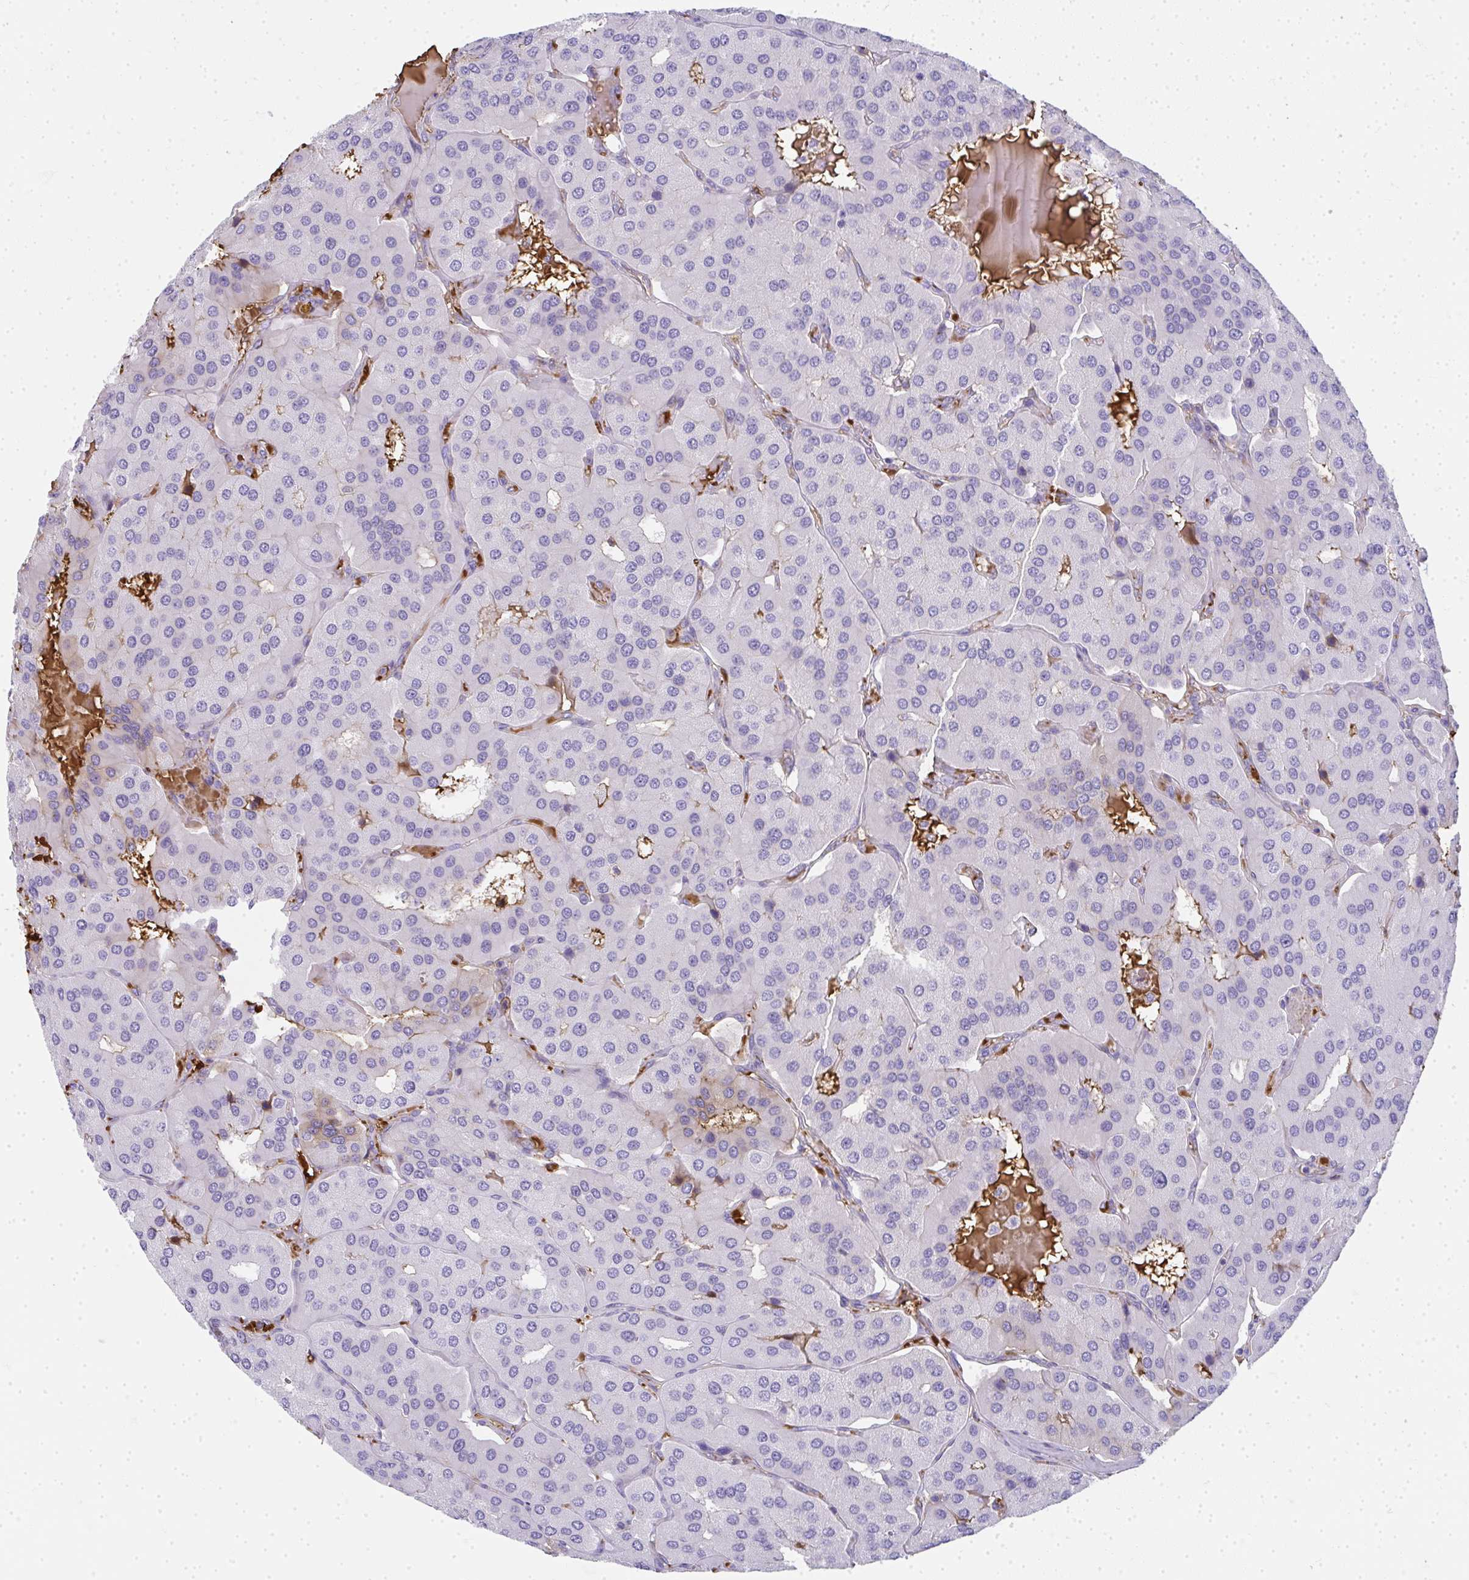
{"staining": {"intensity": "negative", "quantity": "none", "location": "none"}, "tissue": "parathyroid gland", "cell_type": "Glandular cells", "image_type": "normal", "snomed": [{"axis": "morphology", "description": "Normal tissue, NOS"}, {"axis": "morphology", "description": "Adenoma, NOS"}, {"axis": "topography", "description": "Parathyroid gland"}], "caption": "This is a histopathology image of immunohistochemistry (IHC) staining of normal parathyroid gland, which shows no expression in glandular cells. (DAB immunohistochemistry (IHC) visualized using brightfield microscopy, high magnification).", "gene": "ZSWIM3", "patient": {"sex": "female", "age": 86}}